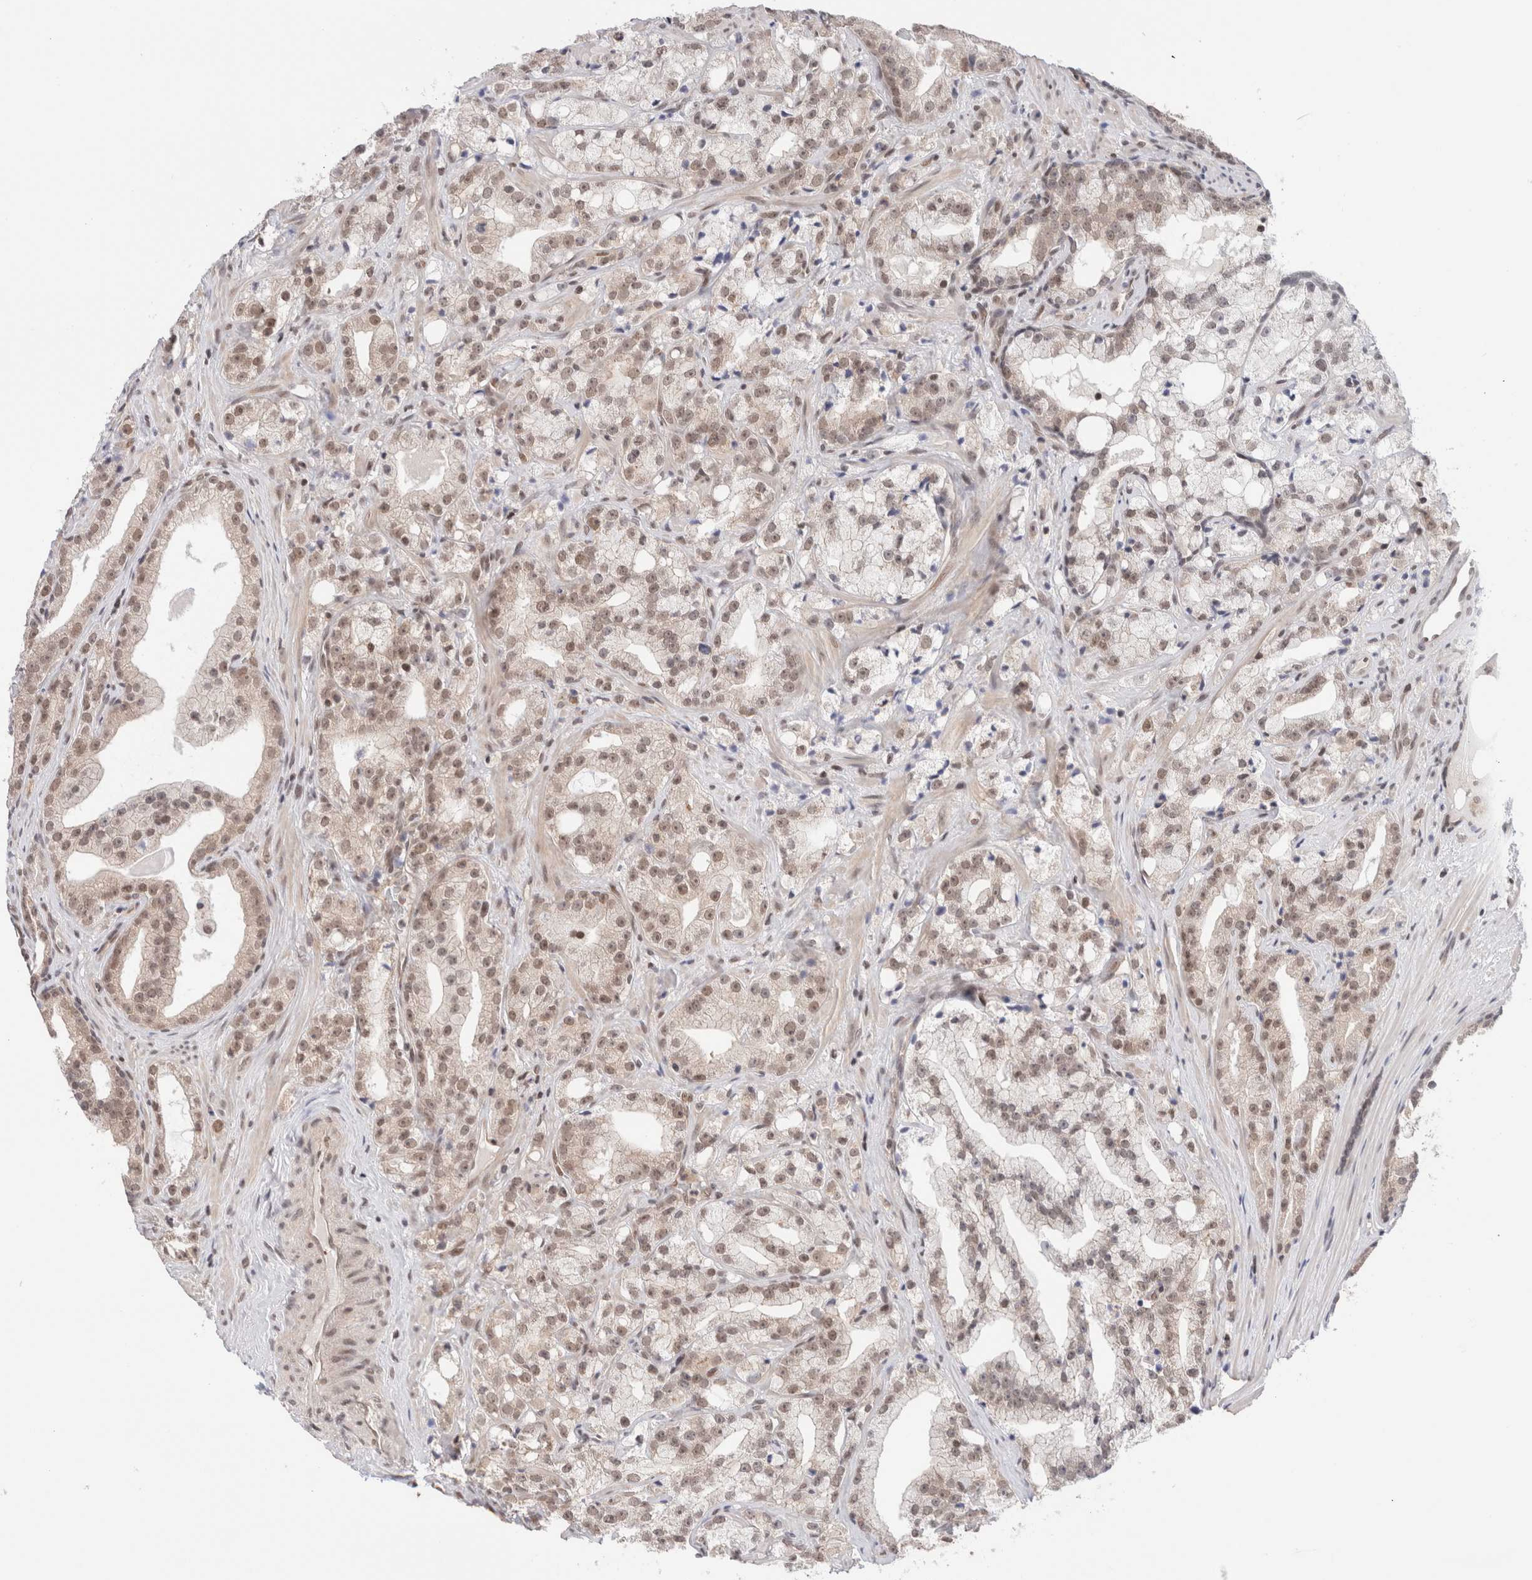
{"staining": {"intensity": "weak", "quantity": ">75%", "location": "nuclear"}, "tissue": "prostate cancer", "cell_type": "Tumor cells", "image_type": "cancer", "snomed": [{"axis": "morphology", "description": "Adenocarcinoma, High grade"}, {"axis": "topography", "description": "Prostate"}], "caption": "The micrograph exhibits immunohistochemical staining of prostate cancer (adenocarcinoma (high-grade)). There is weak nuclear positivity is appreciated in about >75% of tumor cells.", "gene": "GATAD2A", "patient": {"sex": "male", "age": 64}}